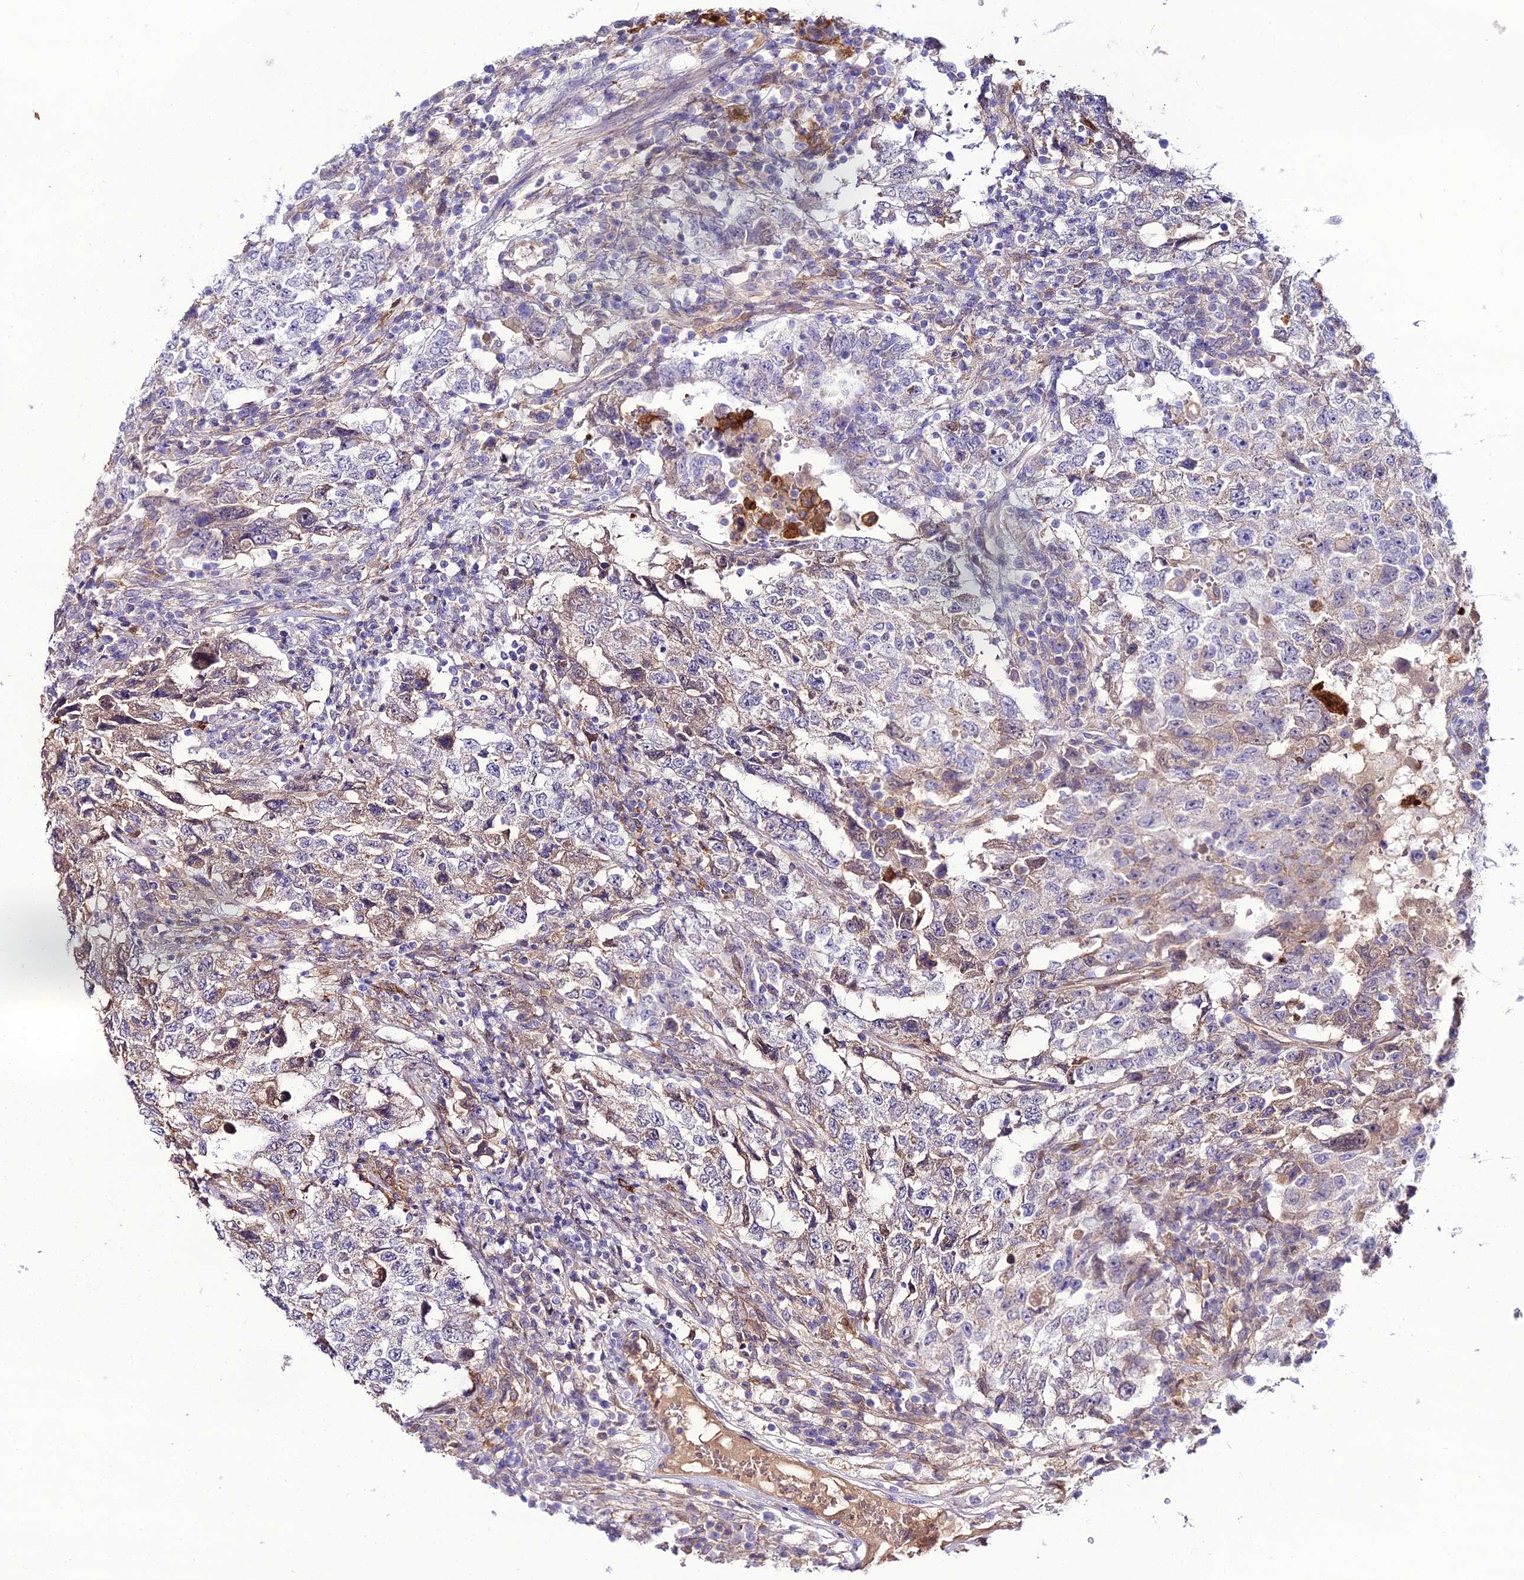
{"staining": {"intensity": "weak", "quantity": "<25%", "location": "cytoplasmic/membranous"}, "tissue": "testis cancer", "cell_type": "Tumor cells", "image_type": "cancer", "snomed": [{"axis": "morphology", "description": "Carcinoma, Embryonal, NOS"}, {"axis": "topography", "description": "Testis"}], "caption": "DAB immunohistochemical staining of embryonal carcinoma (testis) exhibits no significant positivity in tumor cells. (DAB (3,3'-diaminobenzidine) IHC with hematoxylin counter stain).", "gene": "MB21D2", "patient": {"sex": "male", "age": 26}}